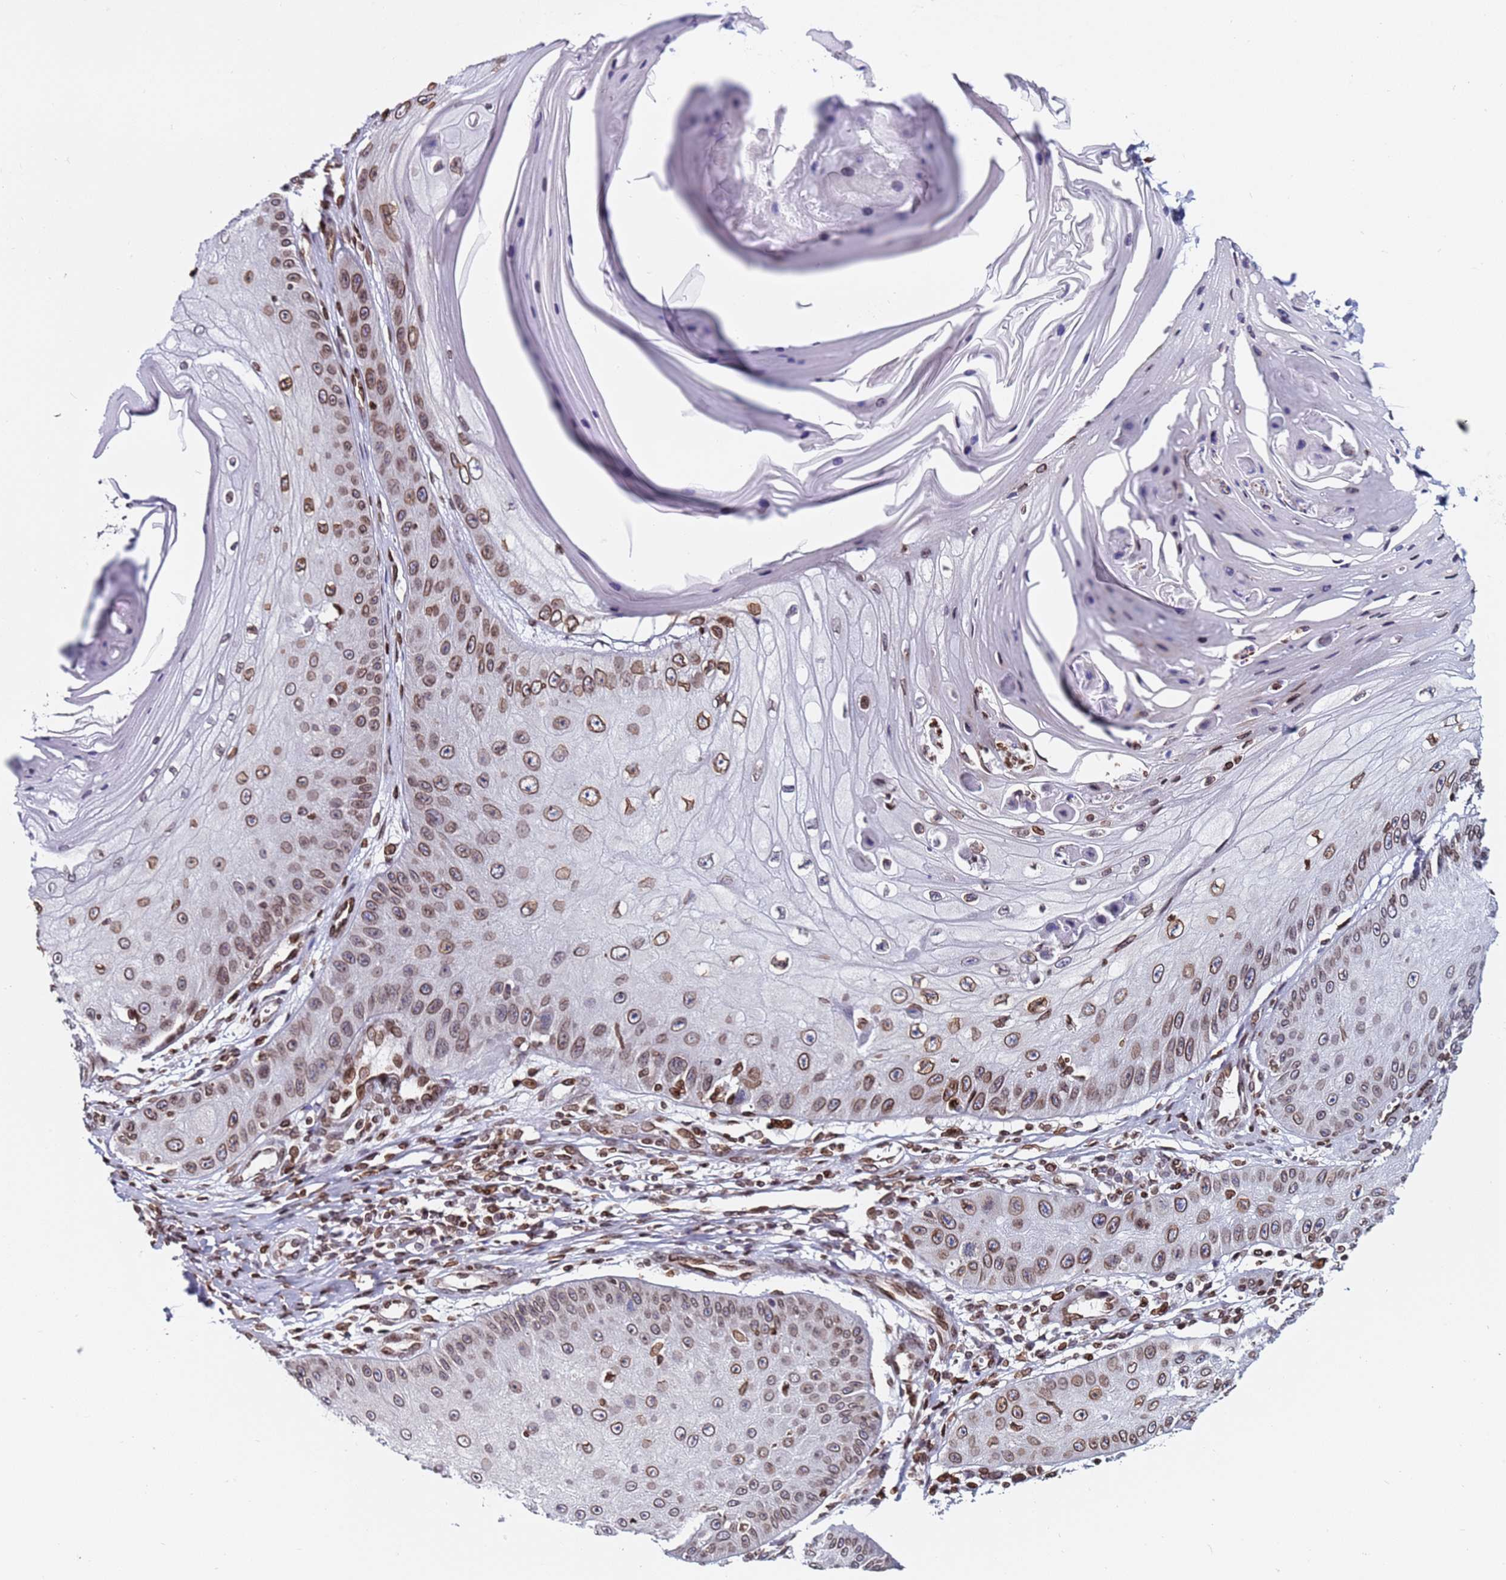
{"staining": {"intensity": "moderate", "quantity": ">75%", "location": "nuclear"}, "tissue": "skin cancer", "cell_type": "Tumor cells", "image_type": "cancer", "snomed": [{"axis": "morphology", "description": "Squamous cell carcinoma, NOS"}, {"axis": "topography", "description": "Skin"}], "caption": "Protein analysis of squamous cell carcinoma (skin) tissue displays moderate nuclear staining in about >75% of tumor cells. (DAB (3,3'-diaminobenzidine) = brown stain, brightfield microscopy at high magnification).", "gene": "TOR1AIP1", "patient": {"sex": "male", "age": 70}}